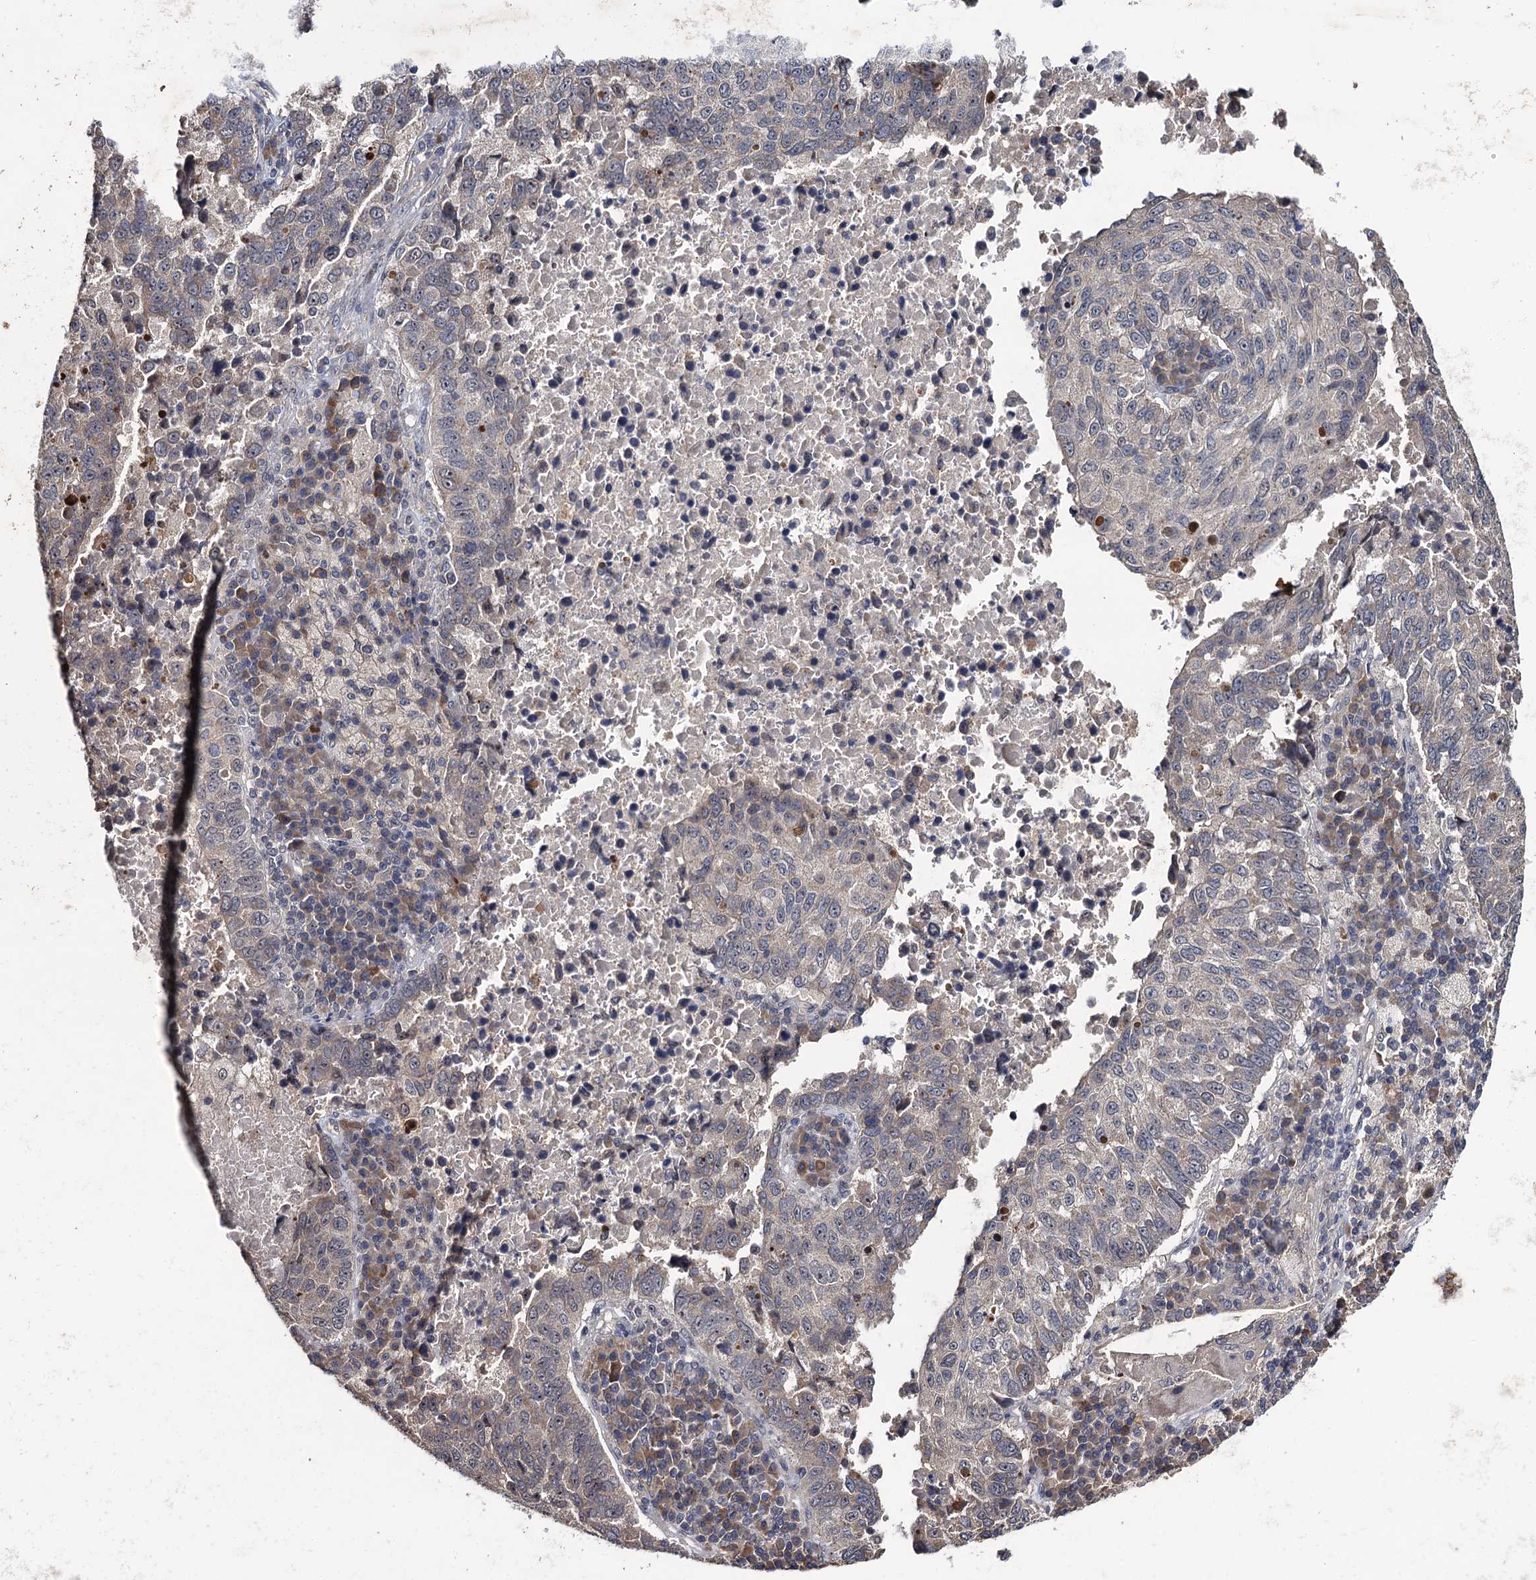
{"staining": {"intensity": "negative", "quantity": "none", "location": "none"}, "tissue": "lung cancer", "cell_type": "Tumor cells", "image_type": "cancer", "snomed": [{"axis": "morphology", "description": "Squamous cell carcinoma, NOS"}, {"axis": "topography", "description": "Lung"}], "caption": "Human squamous cell carcinoma (lung) stained for a protein using IHC reveals no staining in tumor cells.", "gene": "LRRC63", "patient": {"sex": "male", "age": 73}}